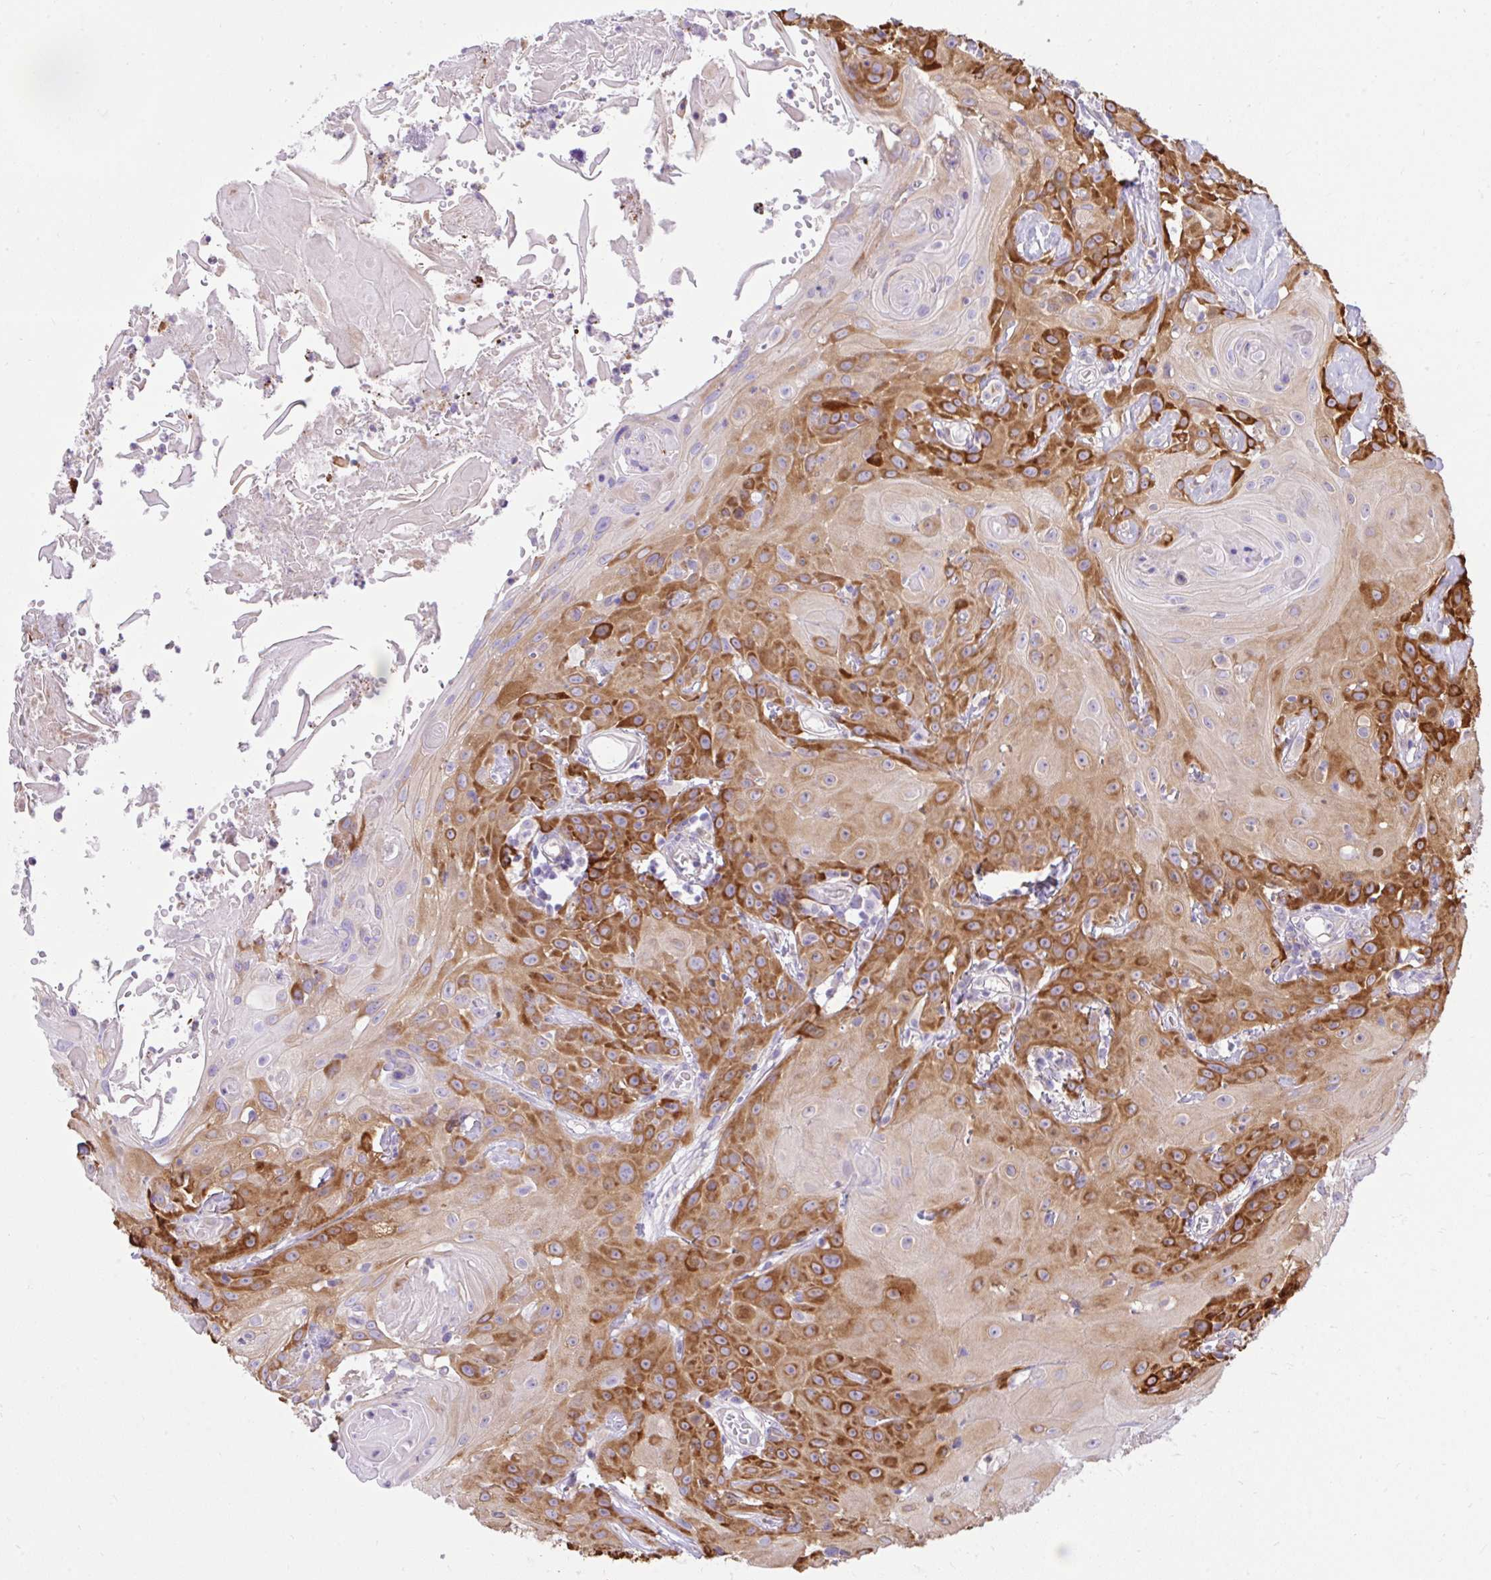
{"staining": {"intensity": "moderate", "quantity": ">75%", "location": "cytoplasmic/membranous"}, "tissue": "head and neck cancer", "cell_type": "Tumor cells", "image_type": "cancer", "snomed": [{"axis": "morphology", "description": "Squamous cell carcinoma, NOS"}, {"axis": "topography", "description": "Skin"}, {"axis": "topography", "description": "Head-Neck"}], "caption": "DAB immunohistochemical staining of human head and neck cancer (squamous cell carcinoma) exhibits moderate cytoplasmic/membranous protein staining in about >75% of tumor cells.", "gene": "EEF1A2", "patient": {"sex": "male", "age": 80}}